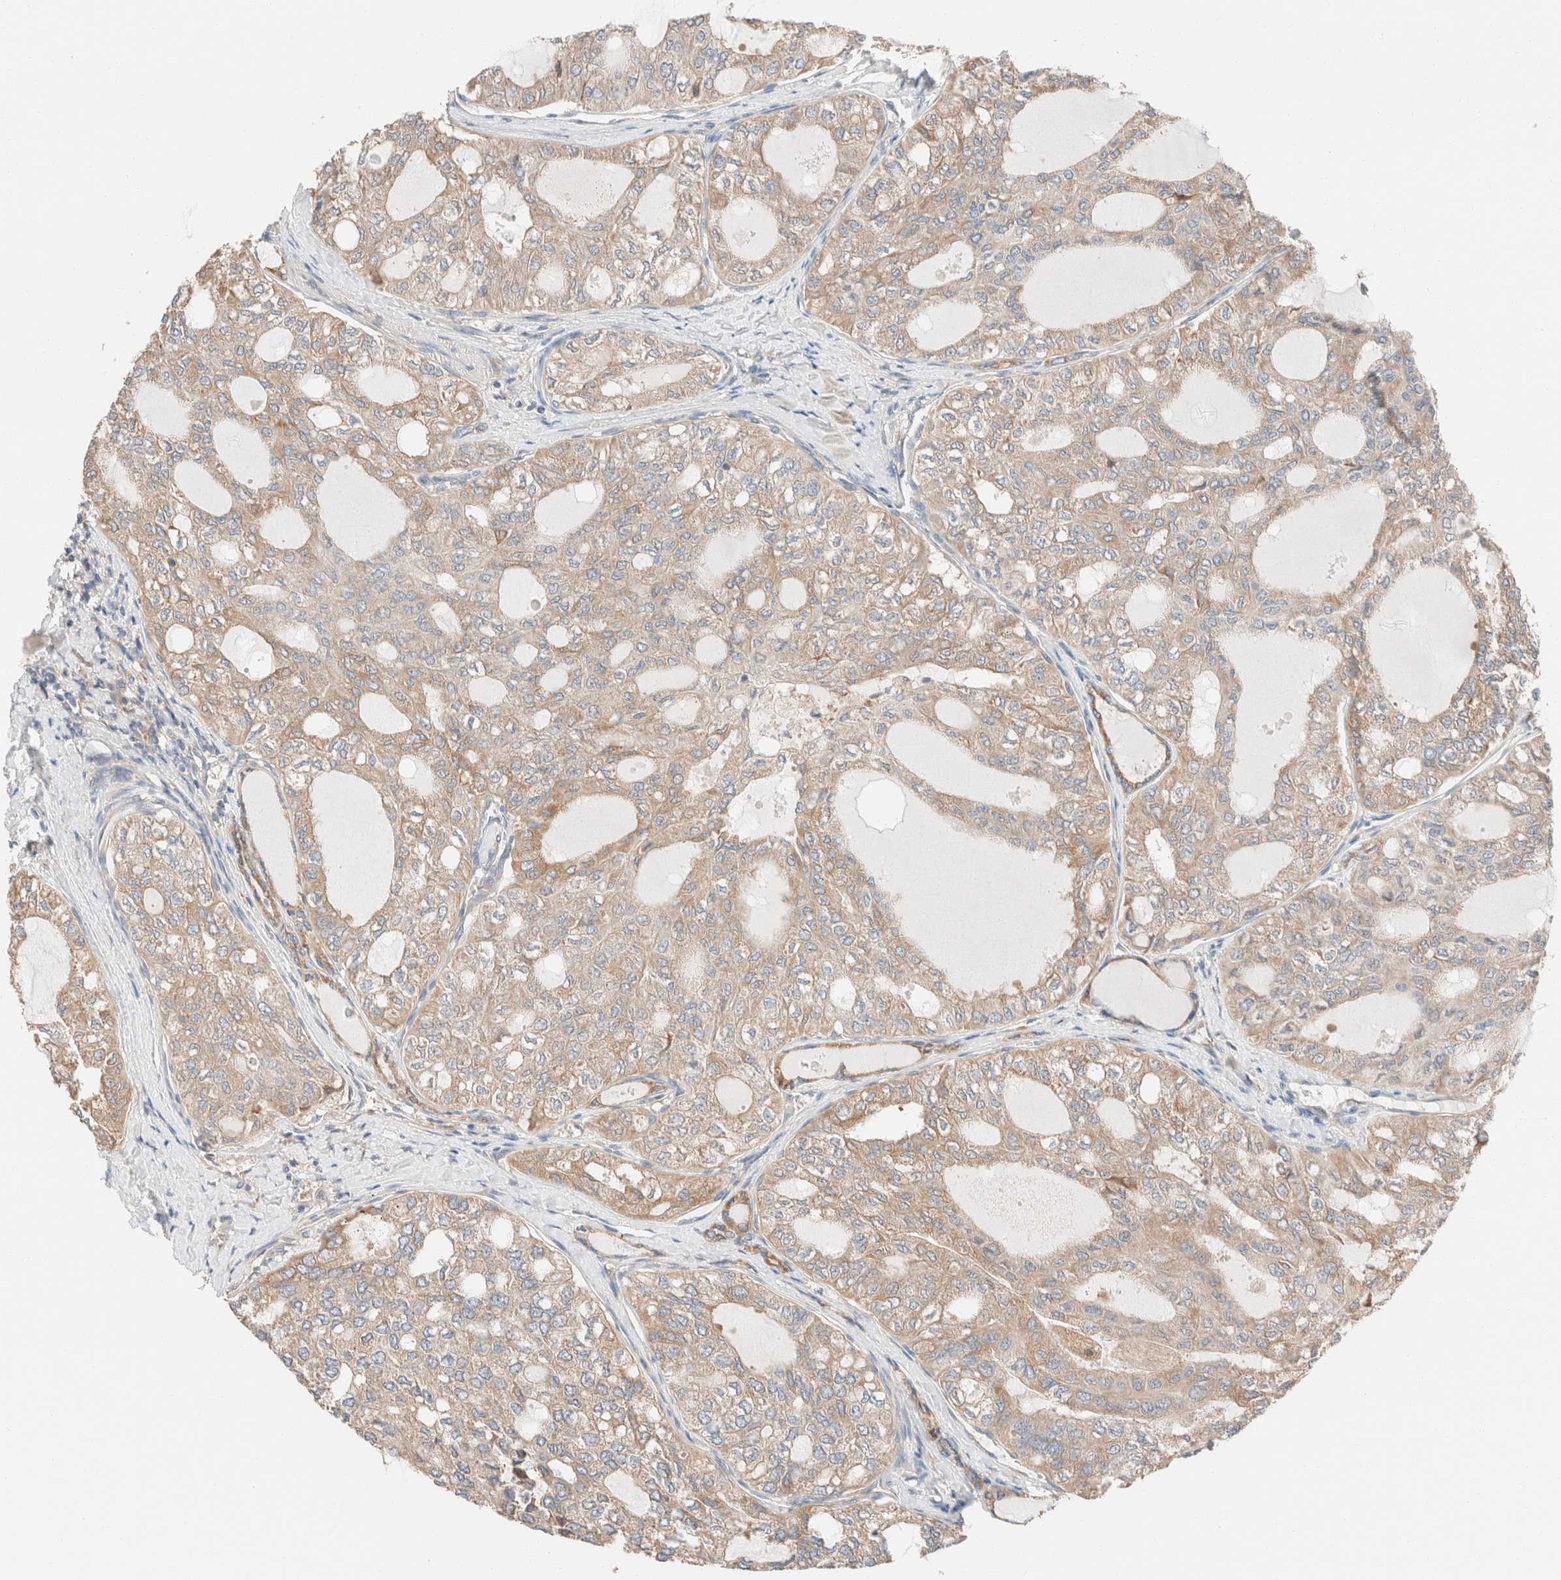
{"staining": {"intensity": "weak", "quantity": ">75%", "location": "cytoplasmic/membranous"}, "tissue": "thyroid cancer", "cell_type": "Tumor cells", "image_type": "cancer", "snomed": [{"axis": "morphology", "description": "Follicular adenoma carcinoma, NOS"}, {"axis": "topography", "description": "Thyroid gland"}], "caption": "Immunohistochemical staining of human thyroid cancer exhibits weak cytoplasmic/membranous protein positivity in about >75% of tumor cells.", "gene": "PCM1", "patient": {"sex": "male", "age": 75}}